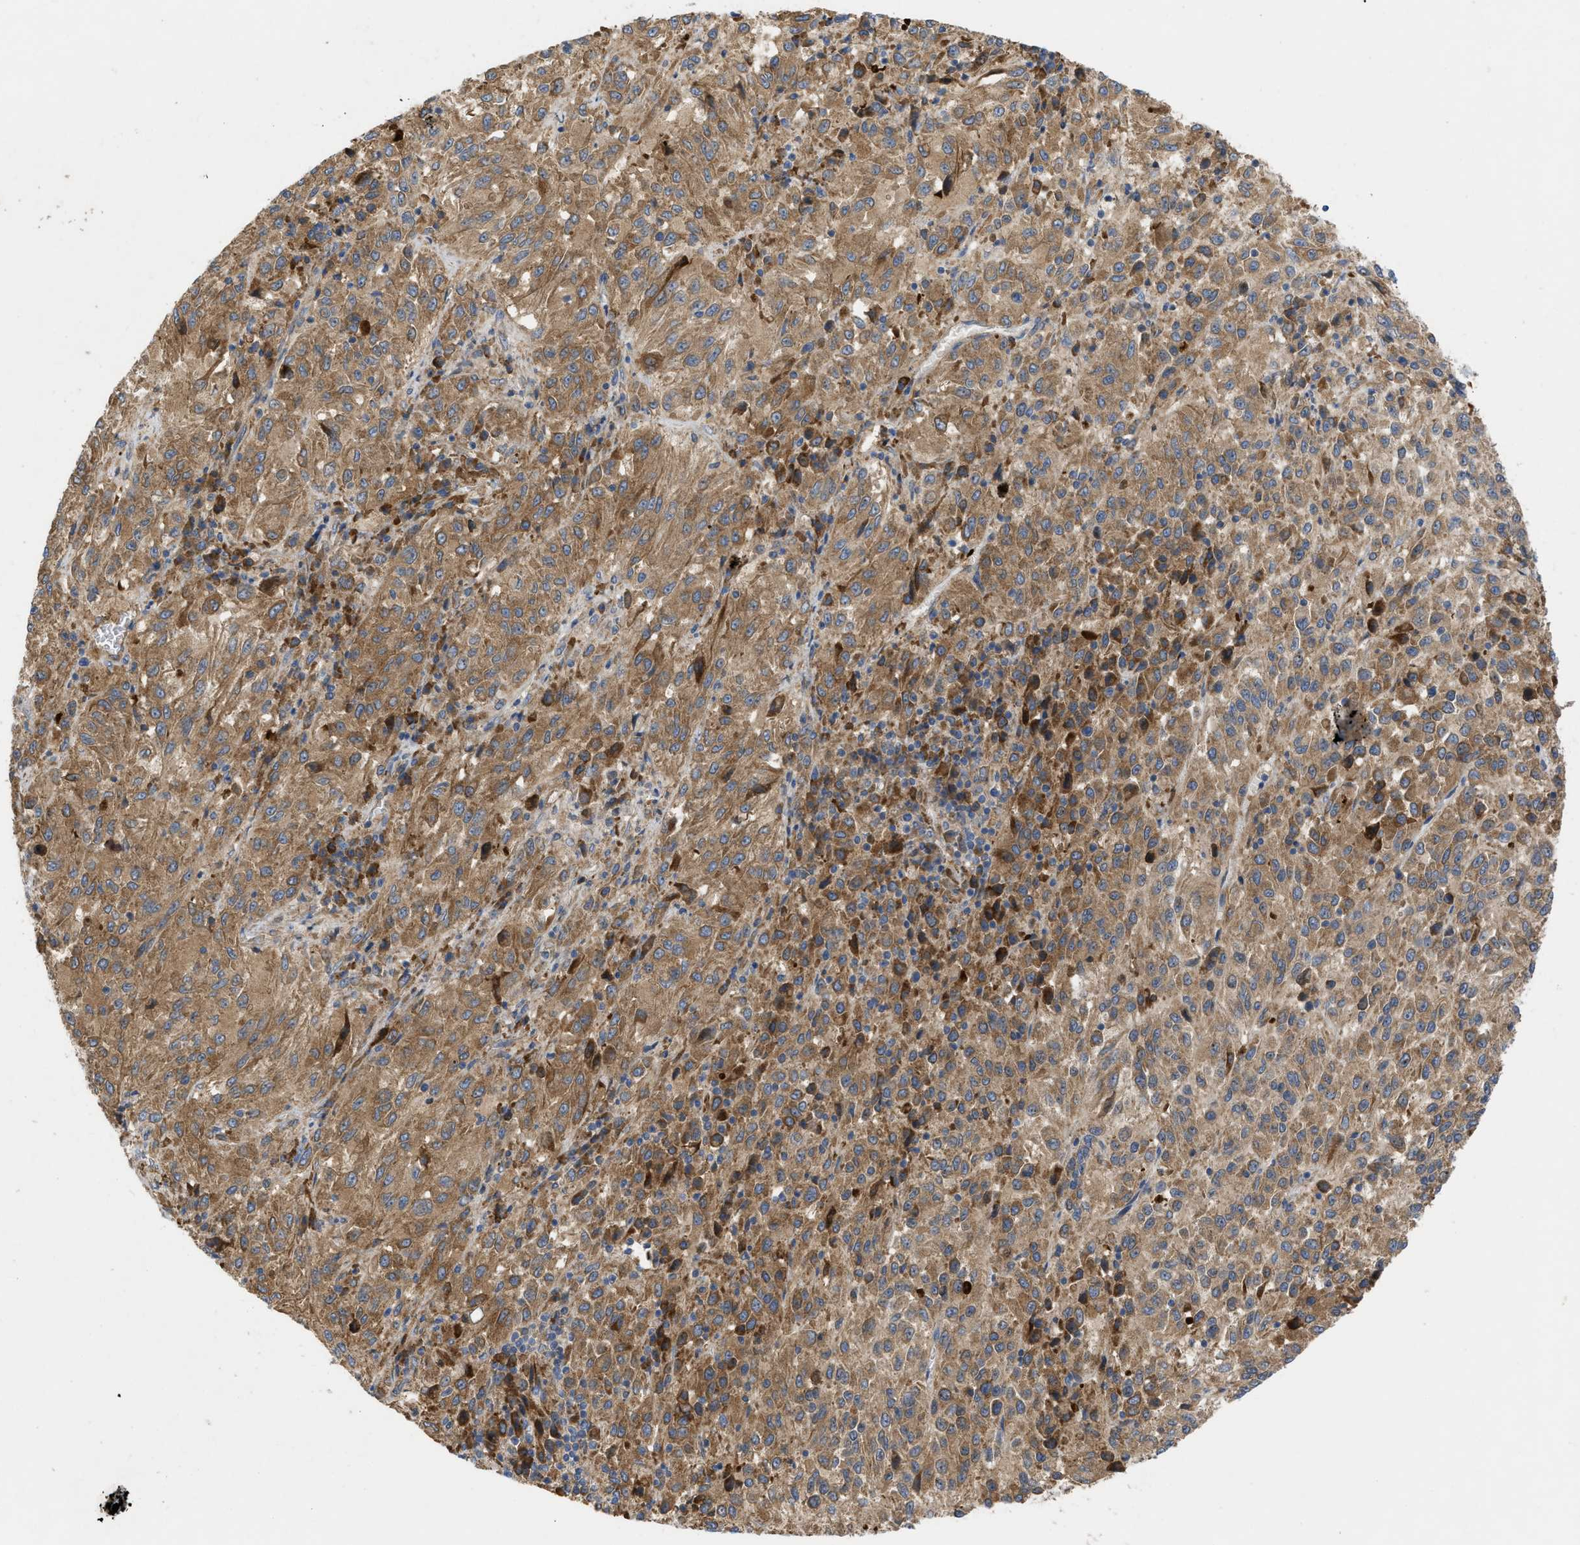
{"staining": {"intensity": "moderate", "quantity": ">75%", "location": "cytoplasmic/membranous"}, "tissue": "melanoma", "cell_type": "Tumor cells", "image_type": "cancer", "snomed": [{"axis": "morphology", "description": "Malignant melanoma, Metastatic site"}, {"axis": "topography", "description": "Lung"}], "caption": "Human melanoma stained with a brown dye shows moderate cytoplasmic/membranous positive expression in approximately >75% of tumor cells.", "gene": "TMEM131", "patient": {"sex": "male", "age": 64}}